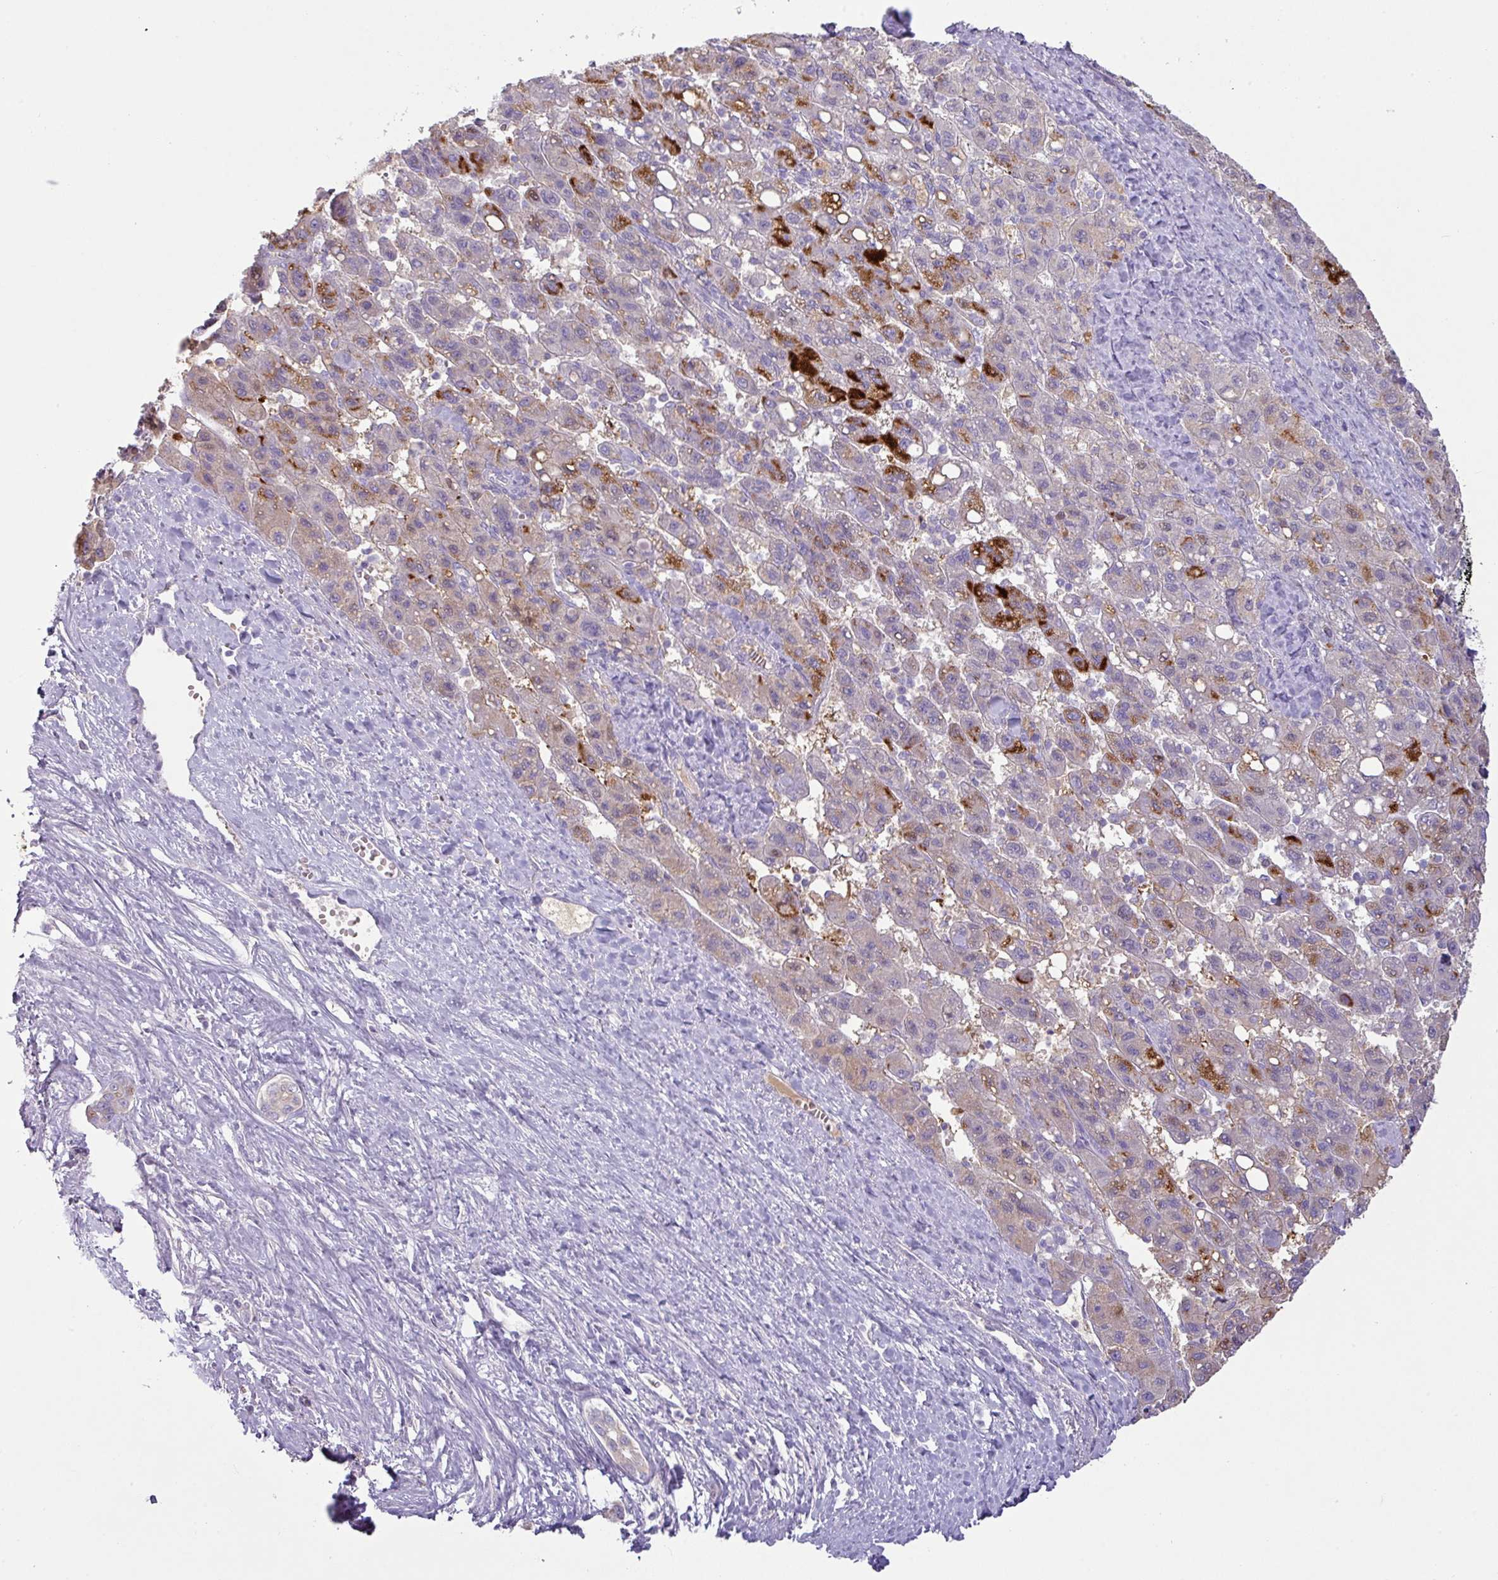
{"staining": {"intensity": "strong", "quantity": "<25%", "location": "cytoplasmic/membranous"}, "tissue": "liver cancer", "cell_type": "Tumor cells", "image_type": "cancer", "snomed": [{"axis": "morphology", "description": "Carcinoma, Hepatocellular, NOS"}, {"axis": "topography", "description": "Liver"}], "caption": "The immunohistochemical stain highlights strong cytoplasmic/membranous positivity in tumor cells of liver hepatocellular carcinoma tissue.", "gene": "OR6C6", "patient": {"sex": "female", "age": 82}}